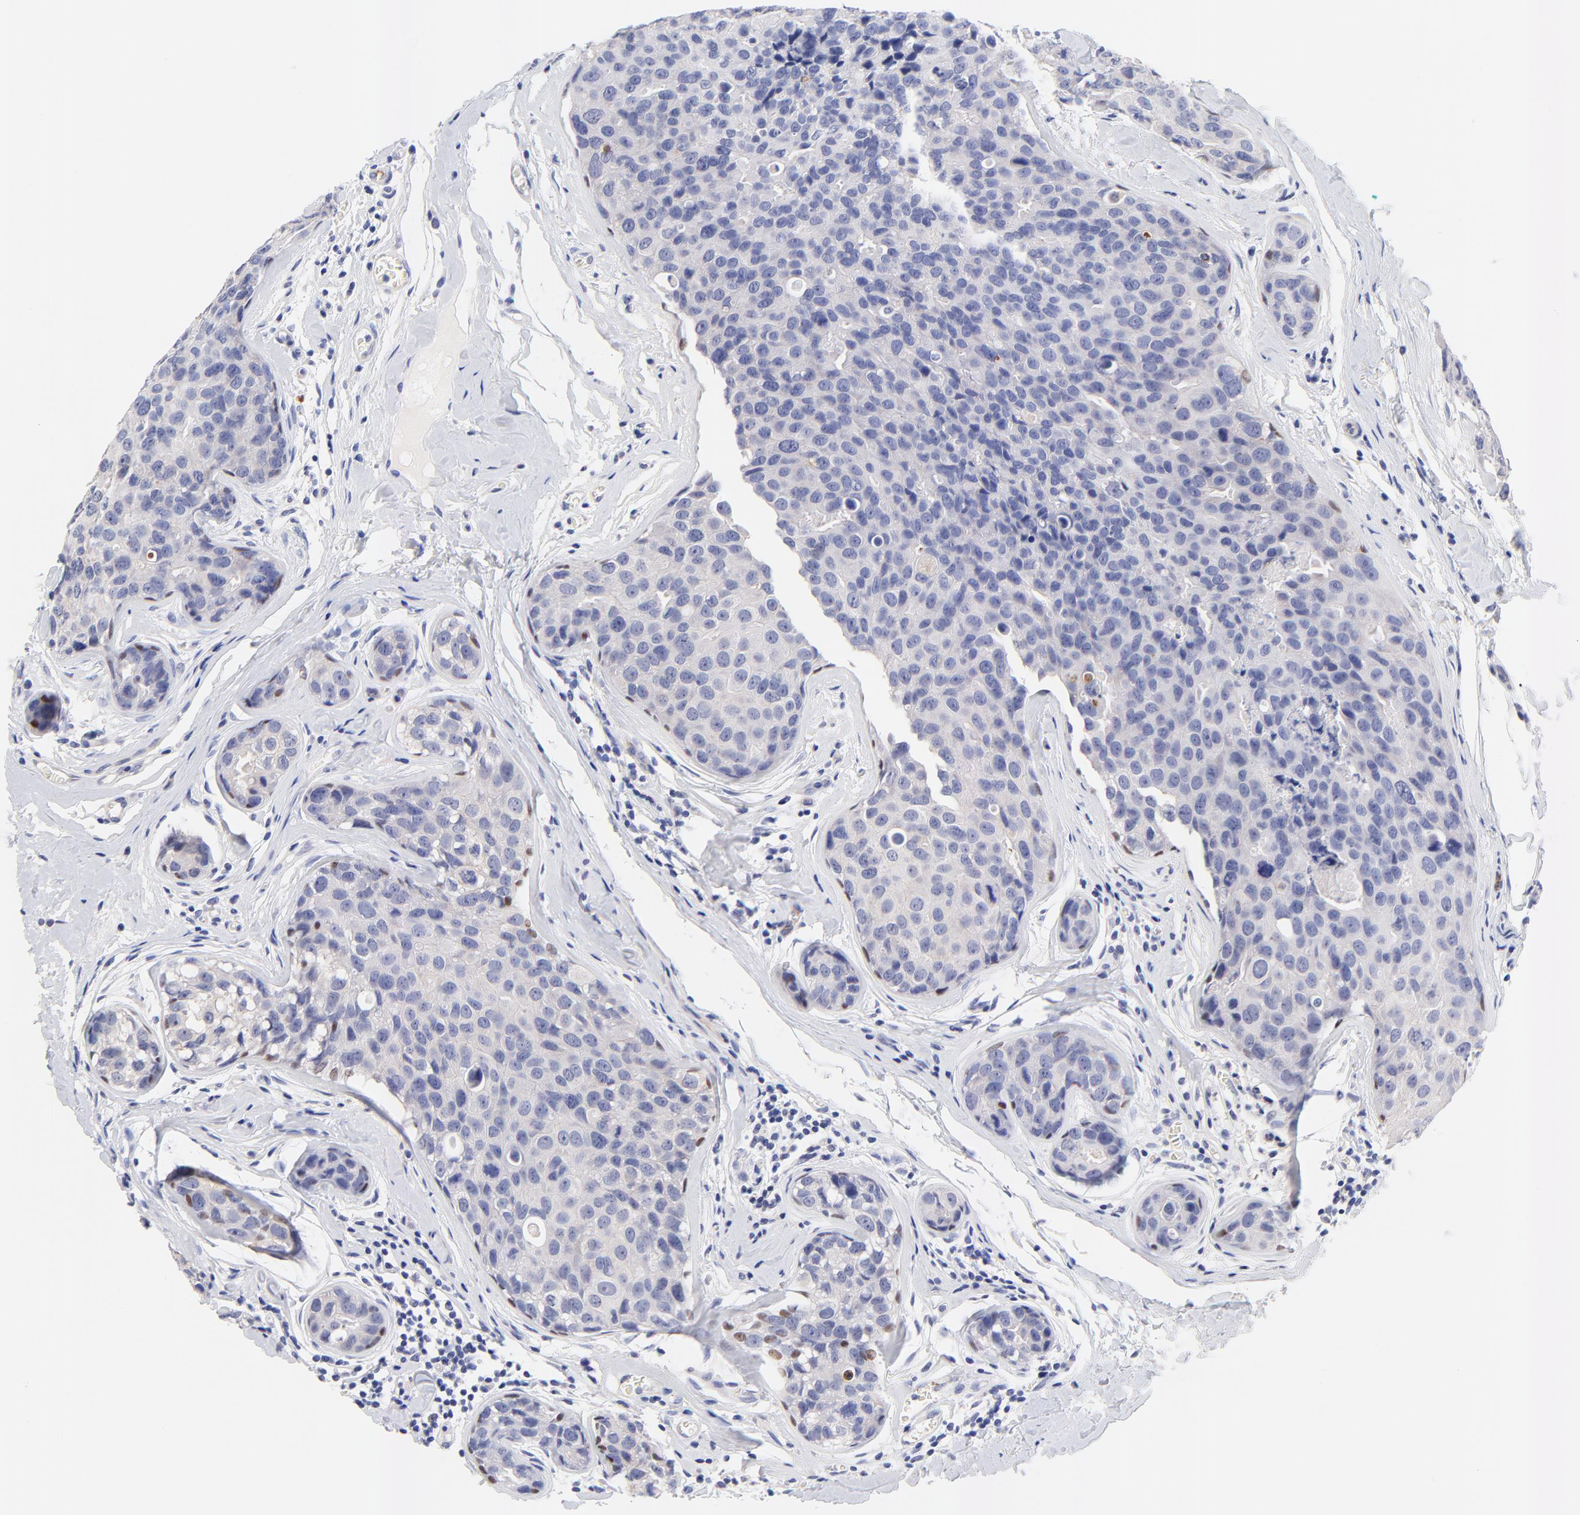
{"staining": {"intensity": "negative", "quantity": "none", "location": "none"}, "tissue": "breast cancer", "cell_type": "Tumor cells", "image_type": "cancer", "snomed": [{"axis": "morphology", "description": "Duct carcinoma"}, {"axis": "topography", "description": "Breast"}], "caption": "The photomicrograph shows no staining of tumor cells in breast cancer.", "gene": "FAM117B", "patient": {"sex": "female", "age": 24}}